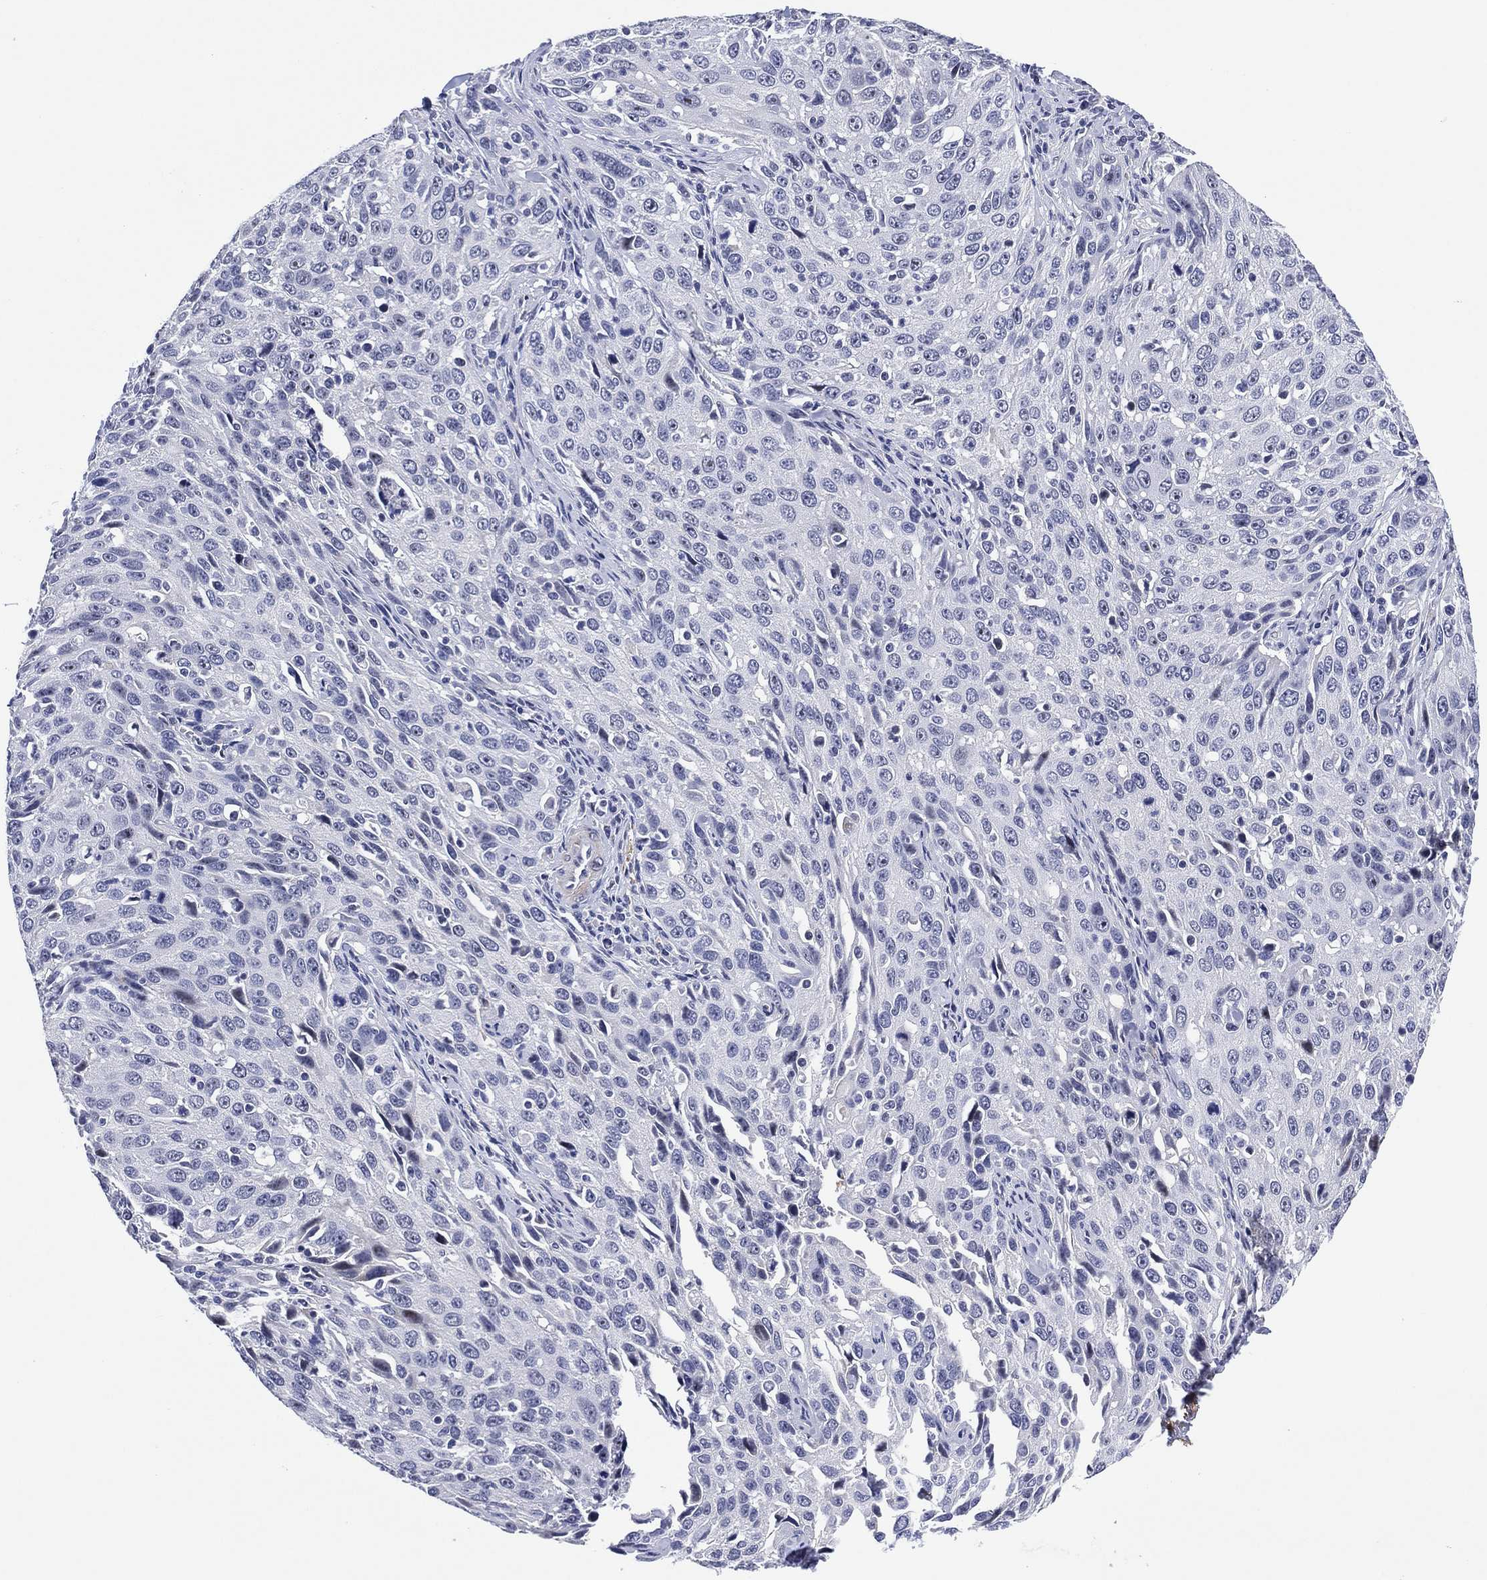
{"staining": {"intensity": "negative", "quantity": "none", "location": "none"}, "tissue": "cervical cancer", "cell_type": "Tumor cells", "image_type": "cancer", "snomed": [{"axis": "morphology", "description": "Squamous cell carcinoma, NOS"}, {"axis": "topography", "description": "Cervix"}], "caption": "The immunohistochemistry micrograph has no significant expression in tumor cells of cervical cancer tissue.", "gene": "CLIP3", "patient": {"sex": "female", "age": 26}}